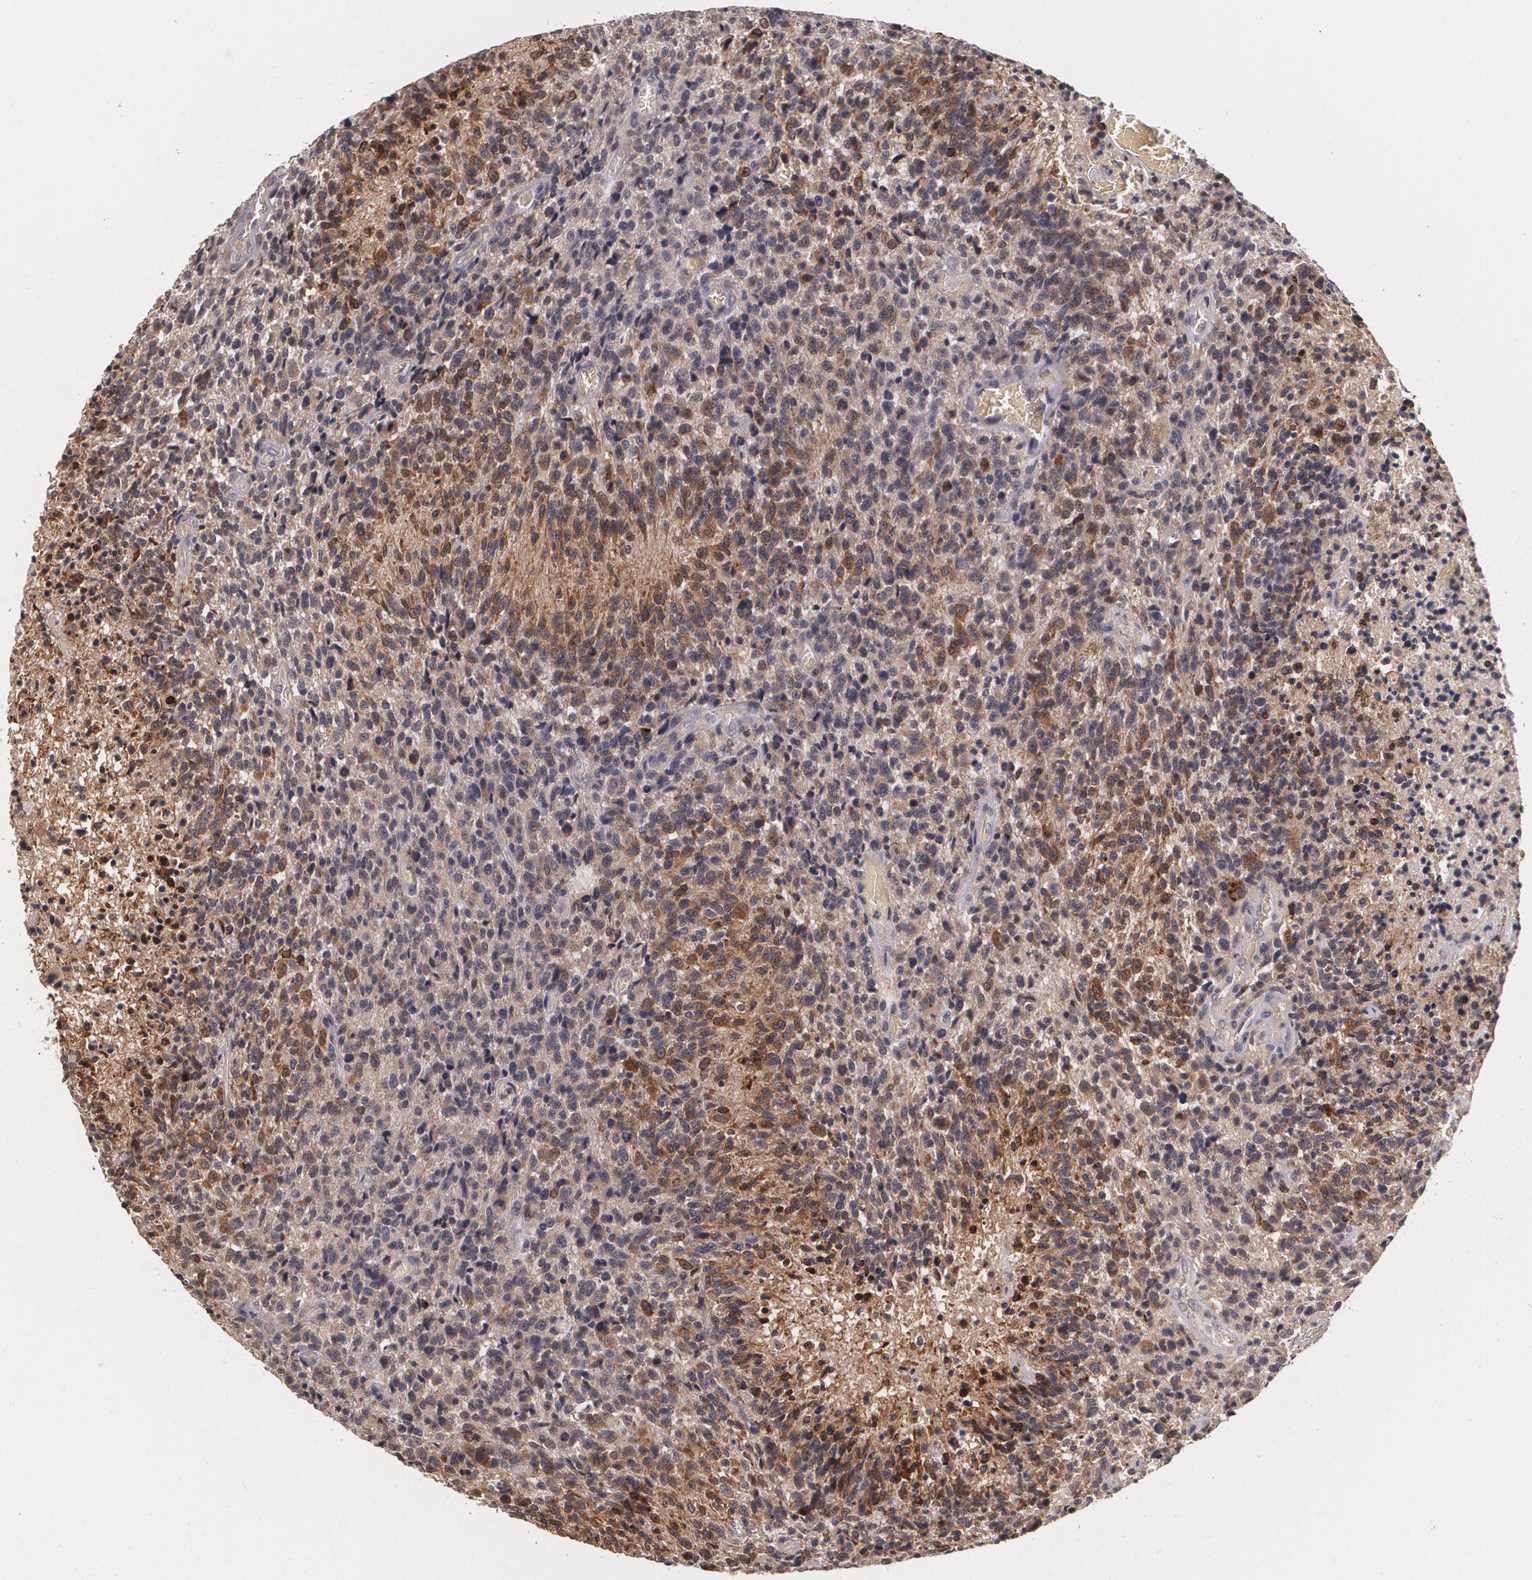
{"staining": {"intensity": "moderate", "quantity": ">75%", "location": "cytoplasmic/membranous"}, "tissue": "glioma", "cell_type": "Tumor cells", "image_type": "cancer", "snomed": [{"axis": "morphology", "description": "Glioma, malignant, High grade"}, {"axis": "topography", "description": "Brain"}], "caption": "There is medium levels of moderate cytoplasmic/membranous staining in tumor cells of glioma, as demonstrated by immunohistochemical staining (brown color).", "gene": "IFNGR2", "patient": {"sex": "male", "age": 36}}